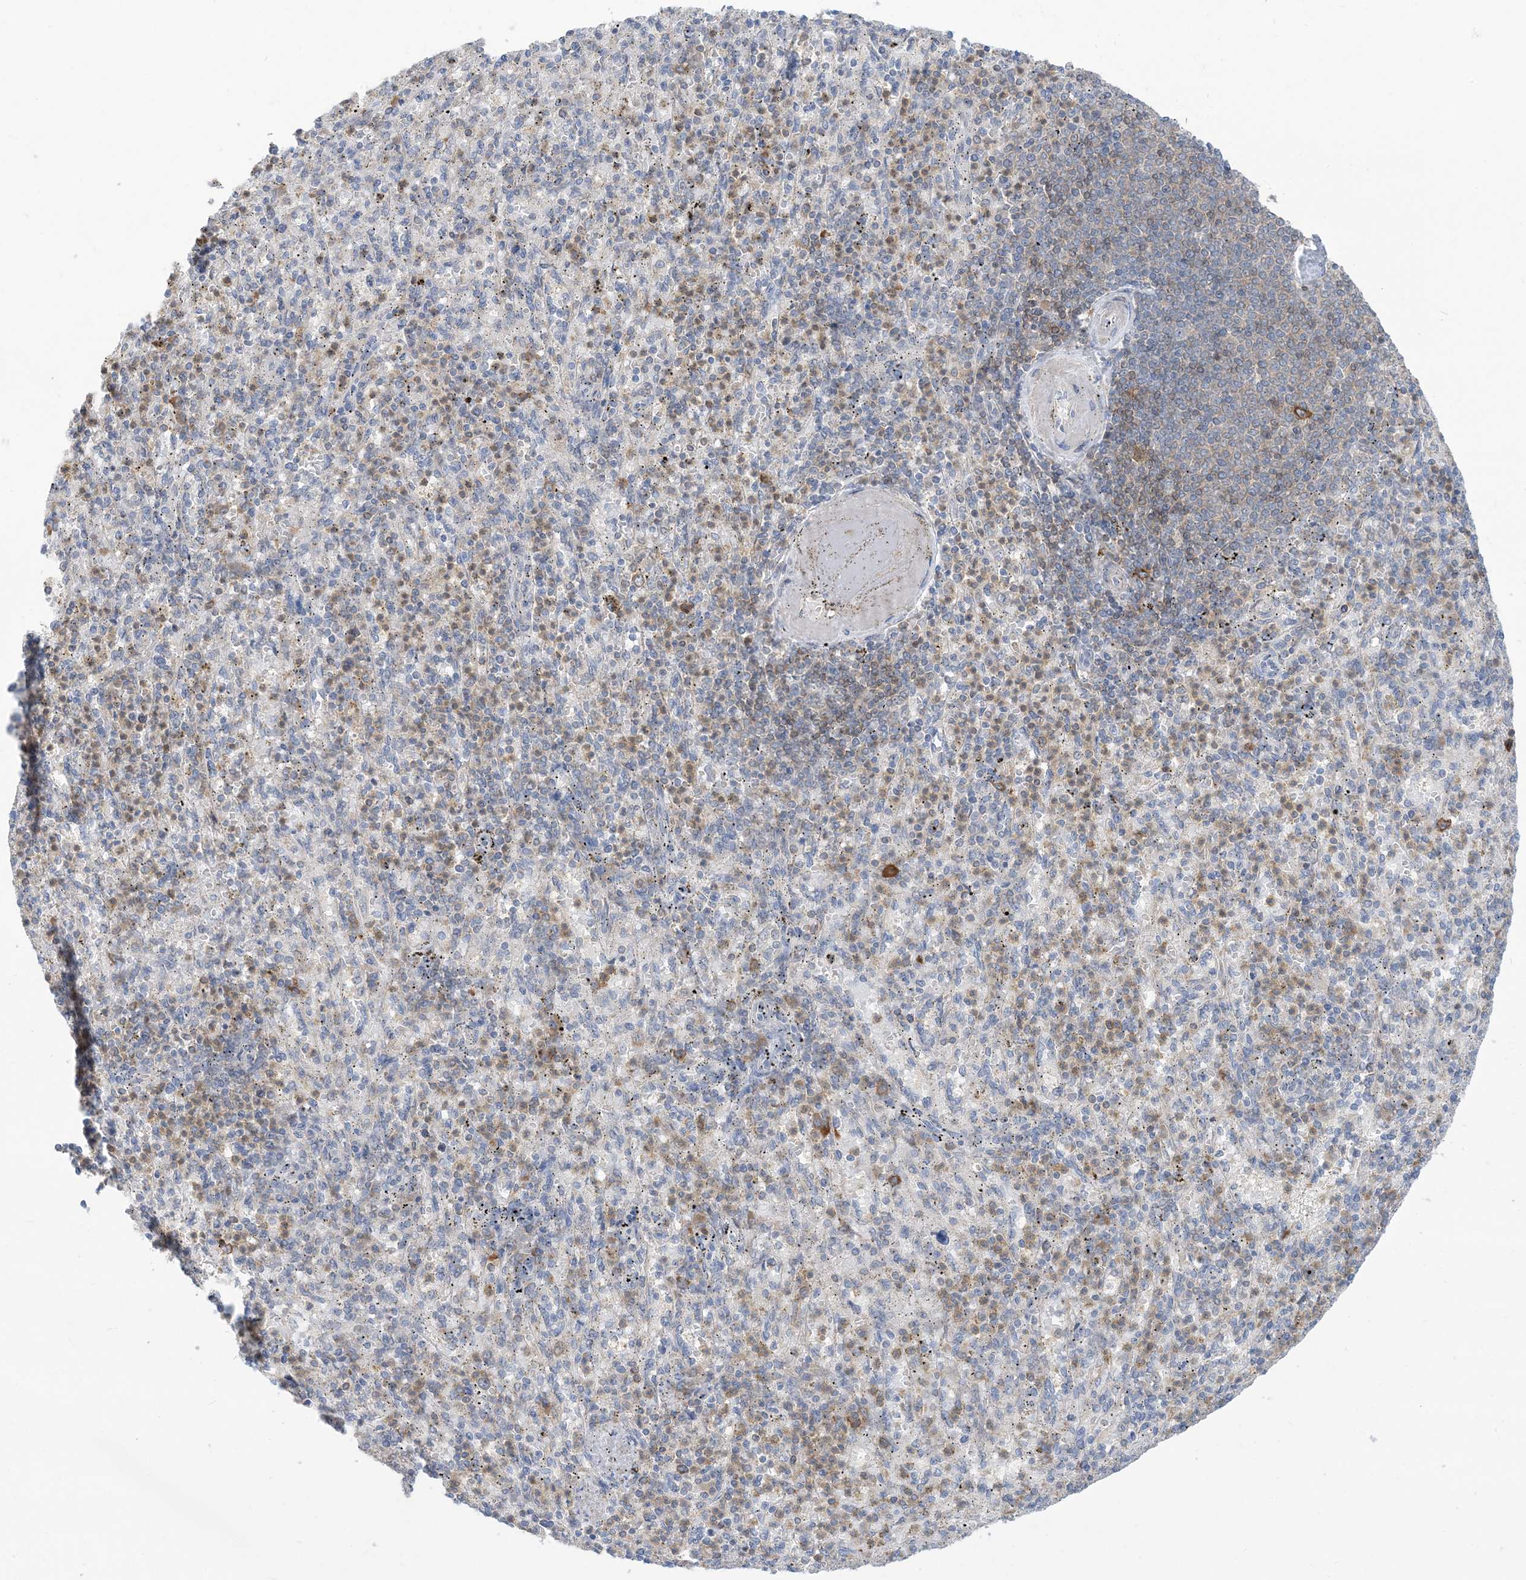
{"staining": {"intensity": "moderate", "quantity": "<25%", "location": "cytoplasmic/membranous"}, "tissue": "spleen", "cell_type": "Cells in red pulp", "image_type": "normal", "snomed": [{"axis": "morphology", "description": "Normal tissue, NOS"}, {"axis": "topography", "description": "Spleen"}], "caption": "The image displays immunohistochemical staining of unremarkable spleen. There is moderate cytoplasmic/membranous staining is identified in about <25% of cells in red pulp. (brown staining indicates protein expression, while blue staining denotes nuclei).", "gene": "AOC1", "patient": {"sex": "female", "age": 74}}